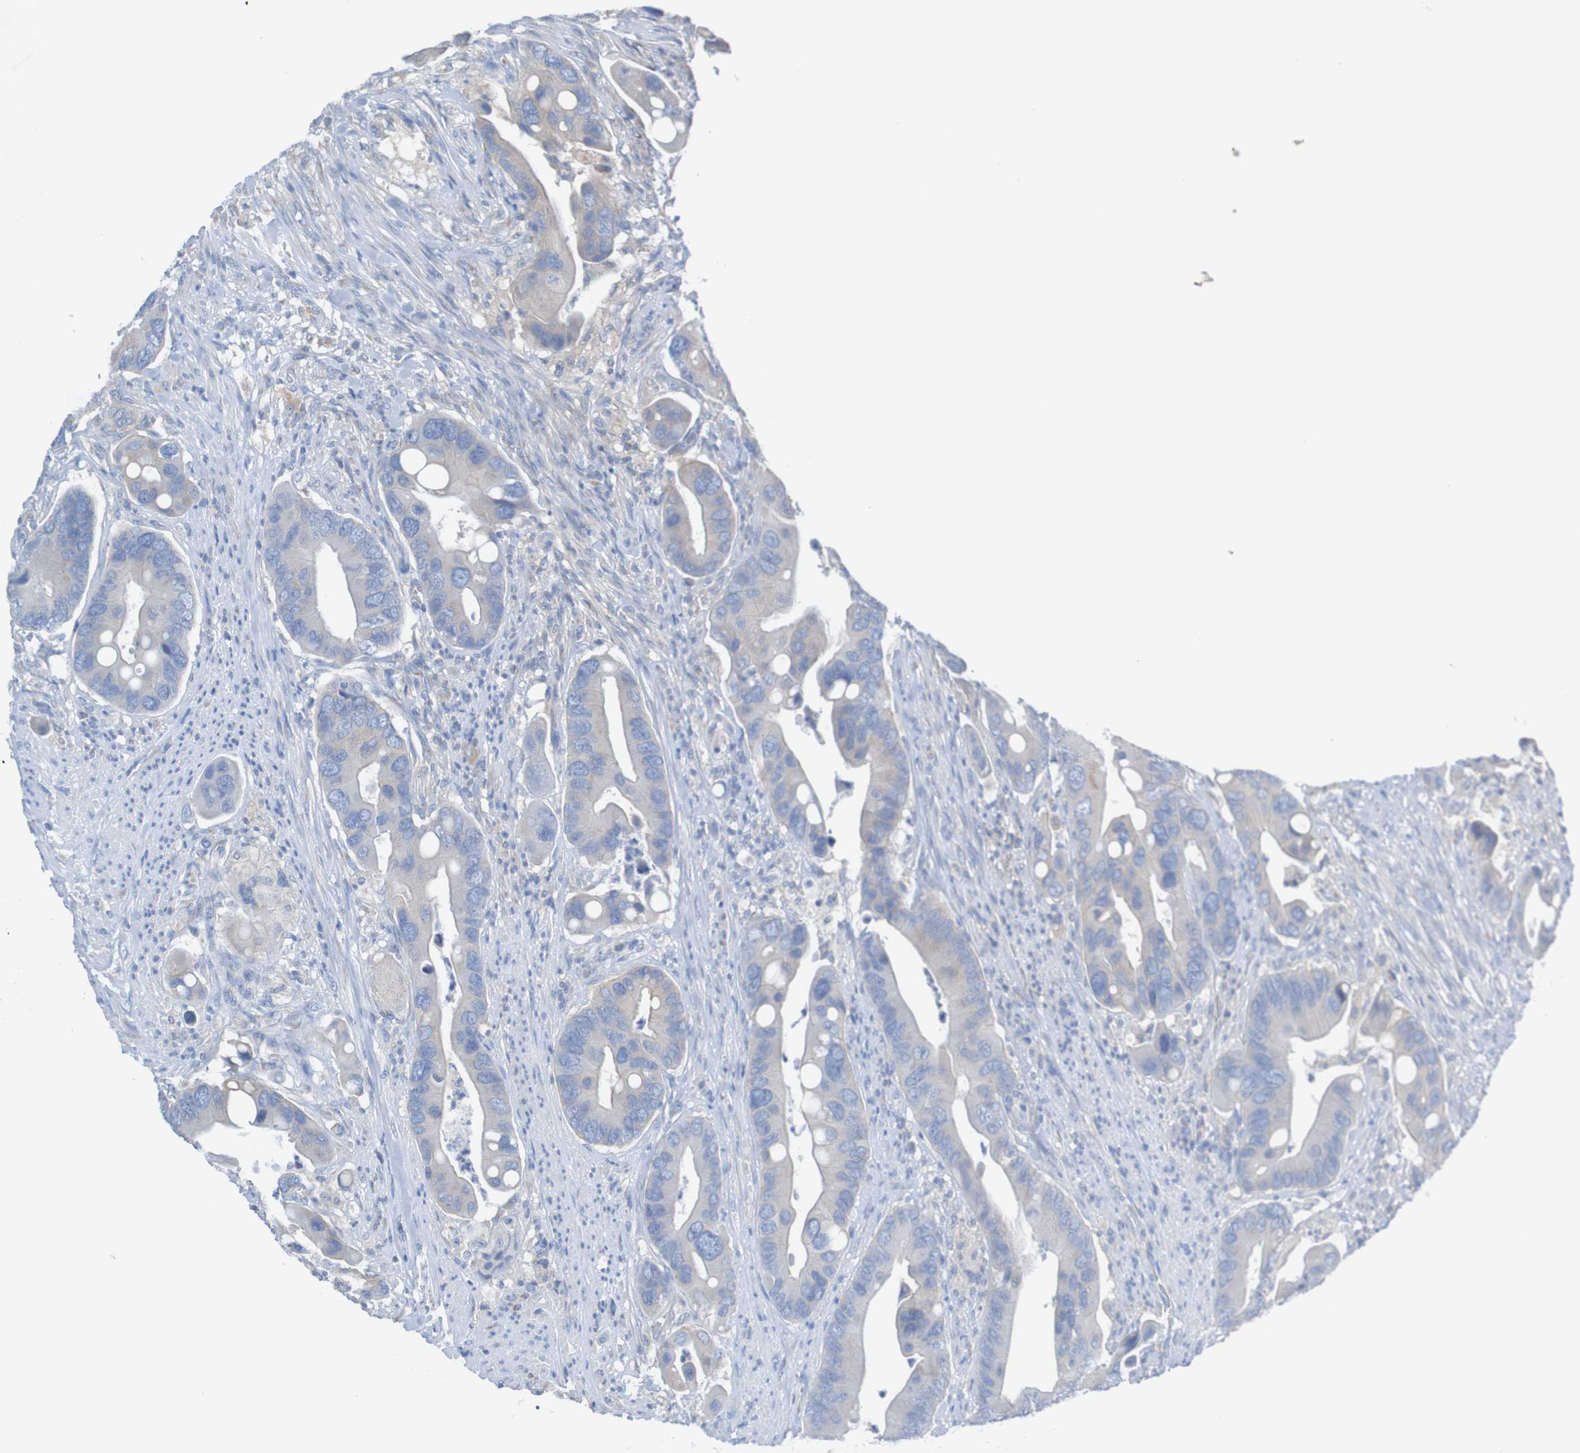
{"staining": {"intensity": "weak", "quantity": ">75%", "location": "cytoplasmic/membranous"}, "tissue": "colorectal cancer", "cell_type": "Tumor cells", "image_type": "cancer", "snomed": [{"axis": "morphology", "description": "Adenocarcinoma, NOS"}, {"axis": "topography", "description": "Rectum"}], "caption": "DAB (3,3'-diaminobenzidine) immunohistochemical staining of human colorectal cancer reveals weak cytoplasmic/membranous protein positivity in about >75% of tumor cells. (Brightfield microscopy of DAB IHC at high magnification).", "gene": "MINAR1", "patient": {"sex": "female", "age": 57}}